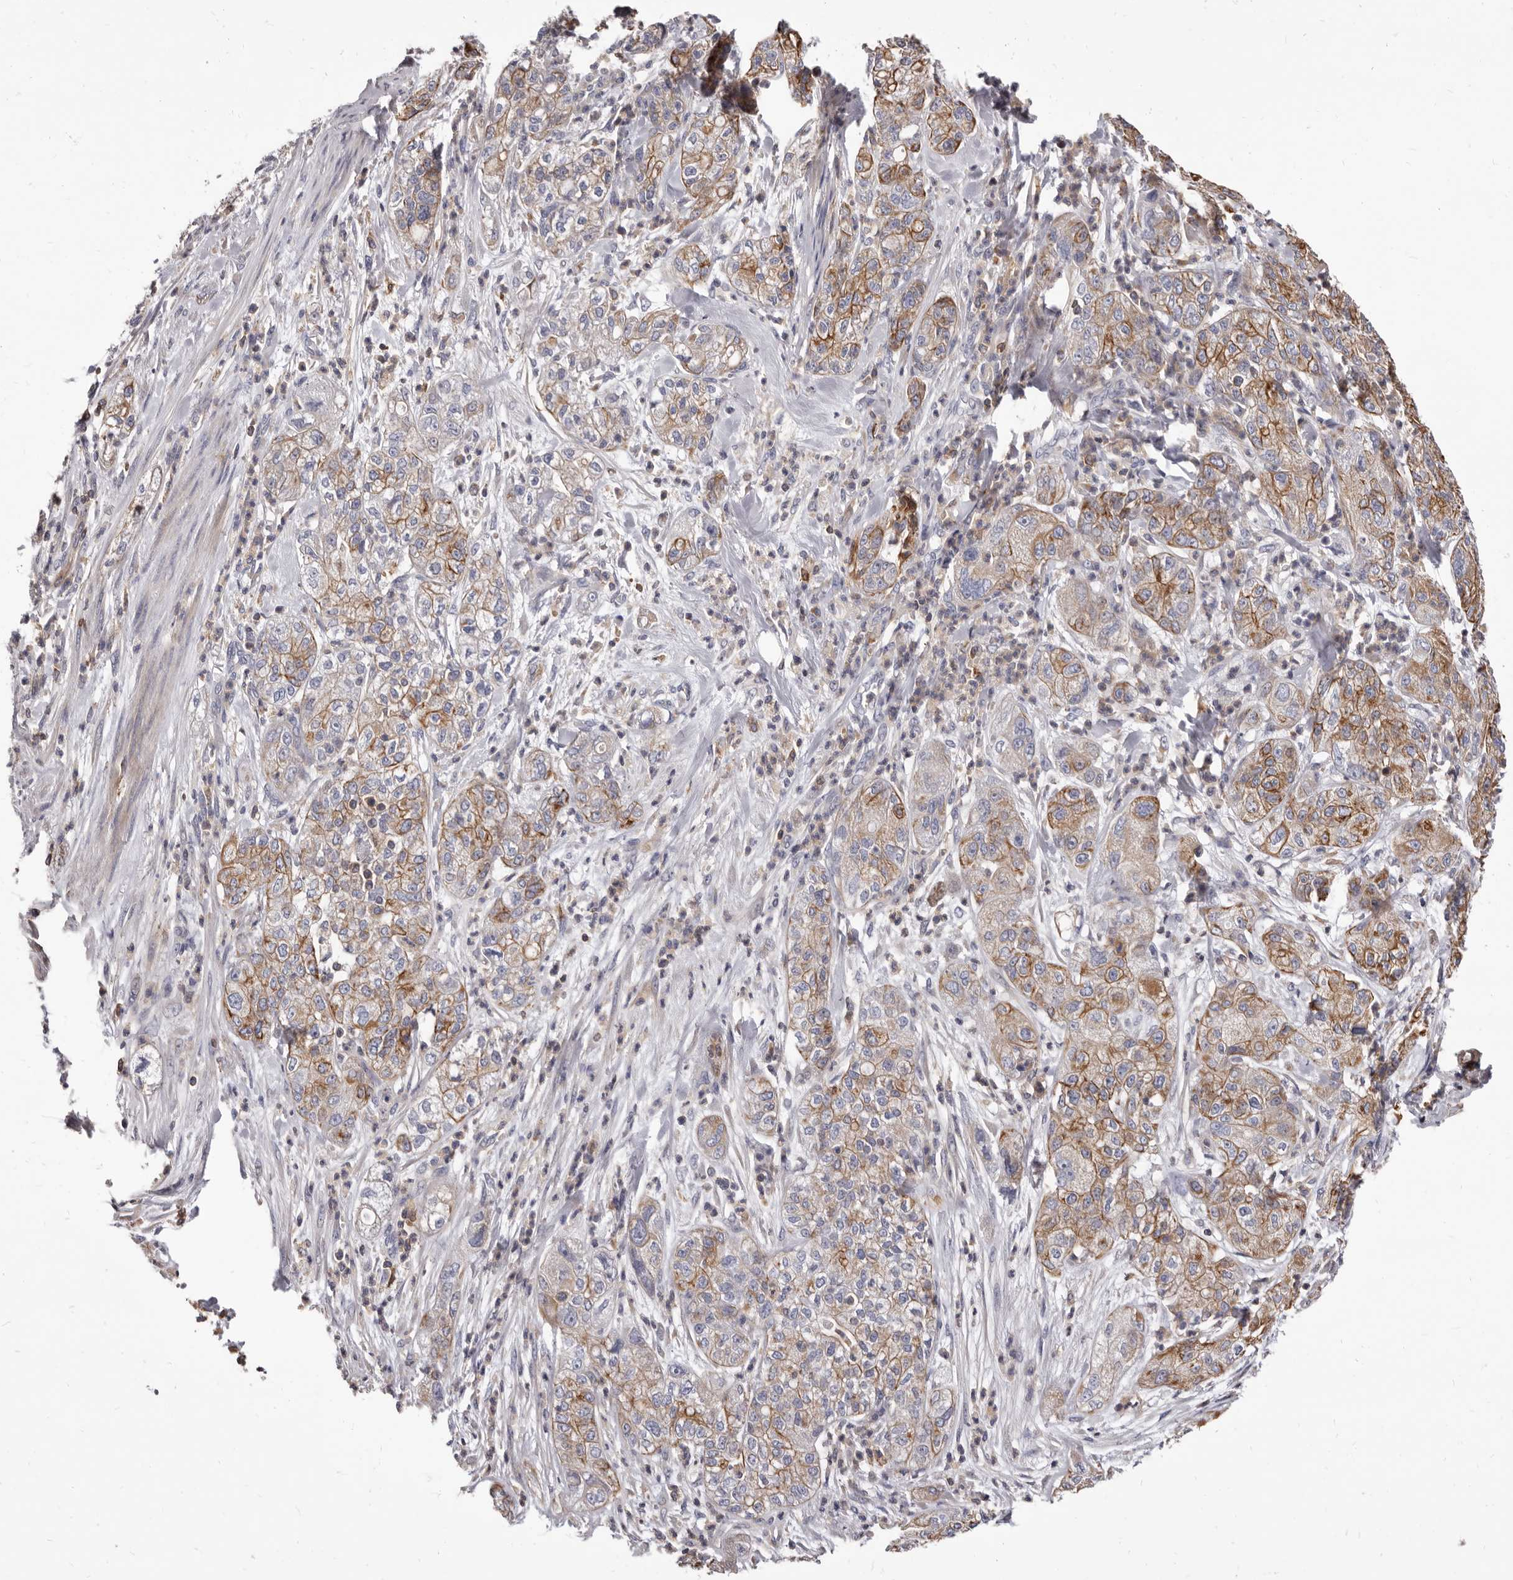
{"staining": {"intensity": "moderate", "quantity": "25%-75%", "location": "cytoplasmic/membranous"}, "tissue": "pancreatic cancer", "cell_type": "Tumor cells", "image_type": "cancer", "snomed": [{"axis": "morphology", "description": "Adenocarcinoma, NOS"}, {"axis": "topography", "description": "Pancreas"}], "caption": "Immunohistochemistry photomicrograph of pancreatic cancer (adenocarcinoma) stained for a protein (brown), which shows medium levels of moderate cytoplasmic/membranous expression in approximately 25%-75% of tumor cells.", "gene": "NIBAN1", "patient": {"sex": "female", "age": 78}}